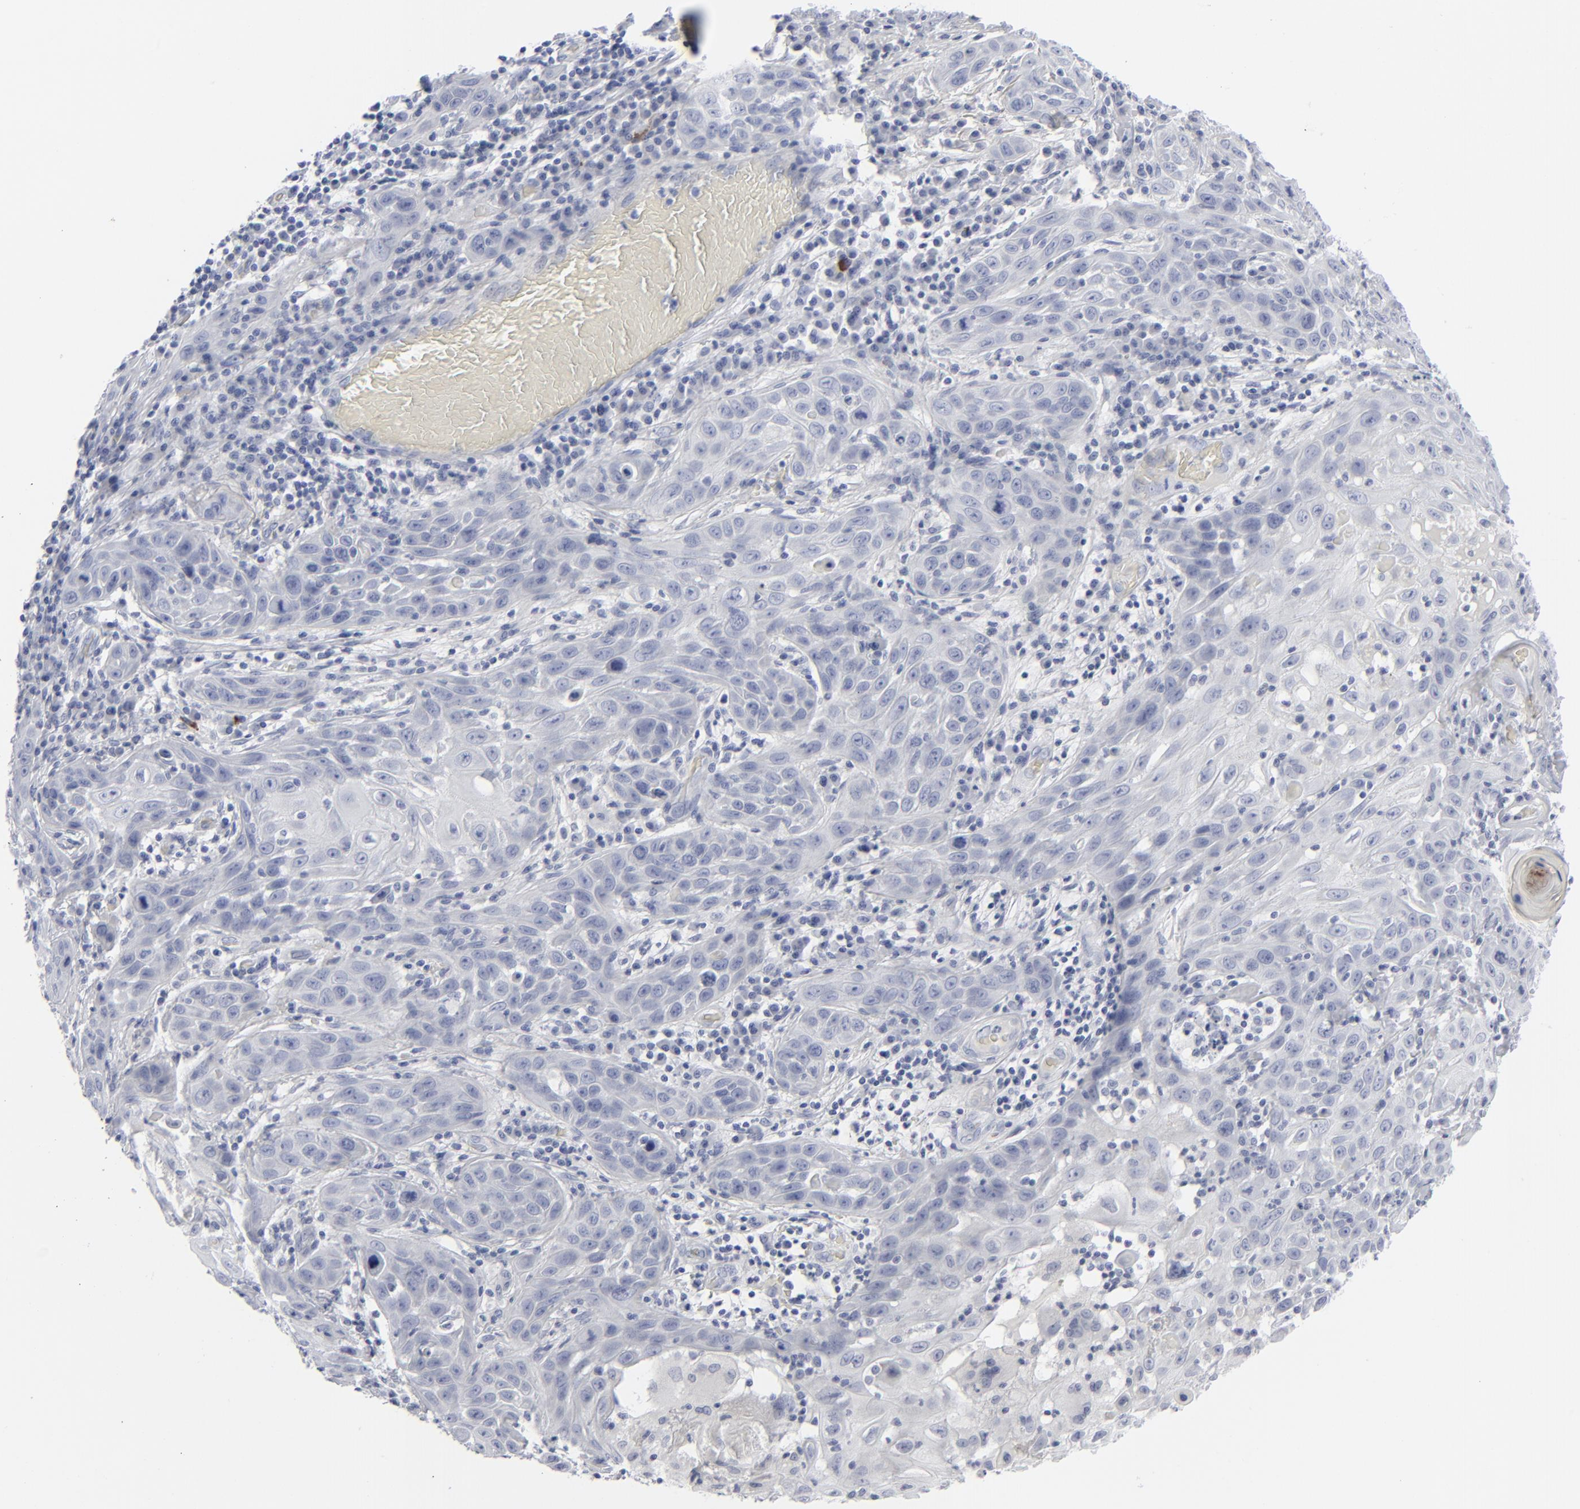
{"staining": {"intensity": "negative", "quantity": "none", "location": "none"}, "tissue": "skin cancer", "cell_type": "Tumor cells", "image_type": "cancer", "snomed": [{"axis": "morphology", "description": "Squamous cell carcinoma, NOS"}, {"axis": "topography", "description": "Skin"}], "caption": "High magnification brightfield microscopy of skin squamous cell carcinoma stained with DAB (brown) and counterstained with hematoxylin (blue): tumor cells show no significant positivity. (DAB (3,3'-diaminobenzidine) immunohistochemistry, high magnification).", "gene": "MSLN", "patient": {"sex": "male", "age": 84}}